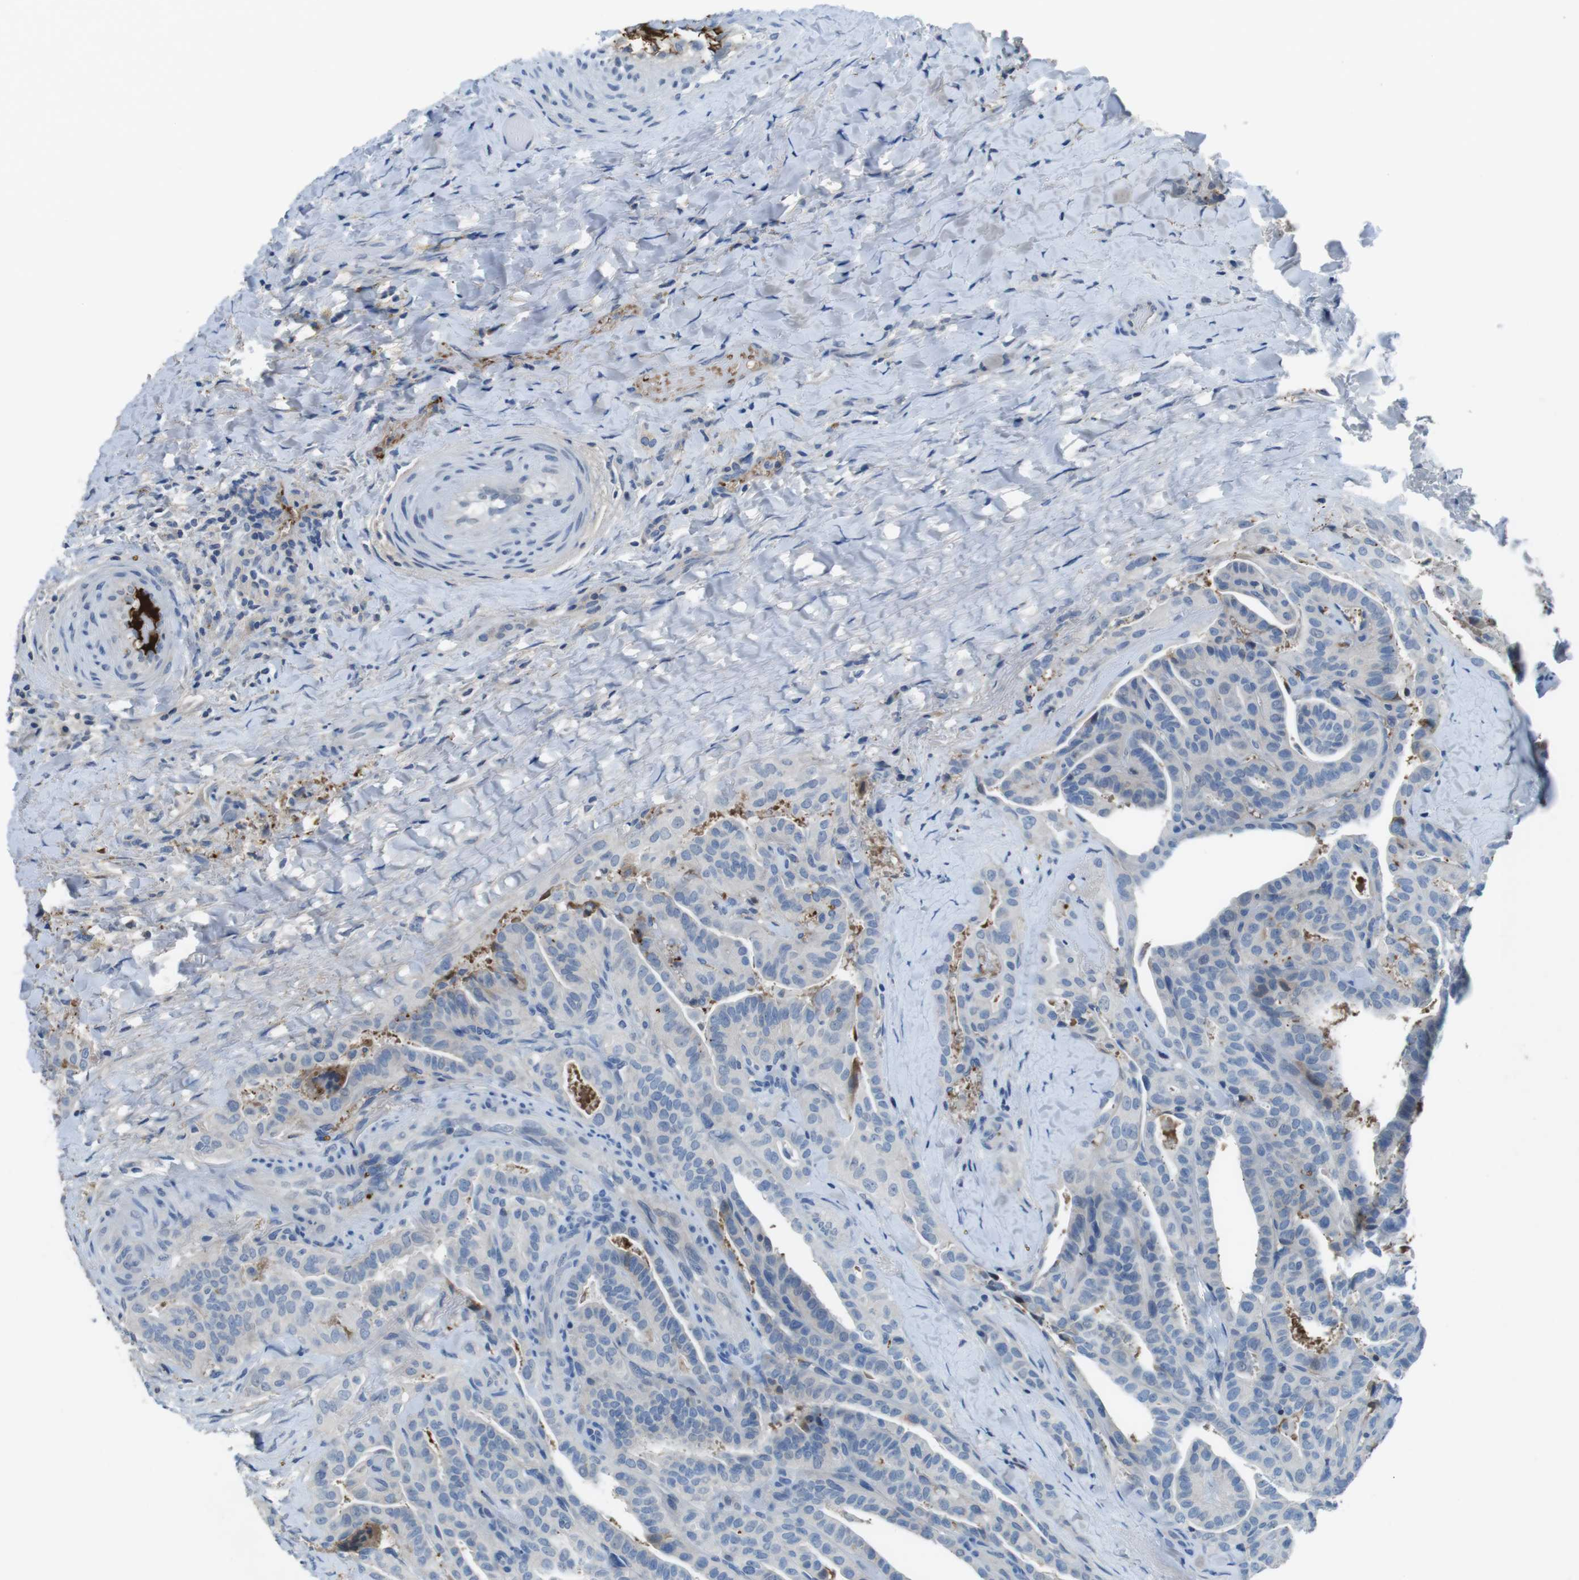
{"staining": {"intensity": "negative", "quantity": "none", "location": "none"}, "tissue": "thyroid cancer", "cell_type": "Tumor cells", "image_type": "cancer", "snomed": [{"axis": "morphology", "description": "Papillary adenocarcinoma, NOS"}, {"axis": "topography", "description": "Thyroid gland"}], "caption": "This is an immunohistochemistry (IHC) histopathology image of thyroid papillary adenocarcinoma. There is no expression in tumor cells.", "gene": "TMPRSS15", "patient": {"sex": "male", "age": 77}}